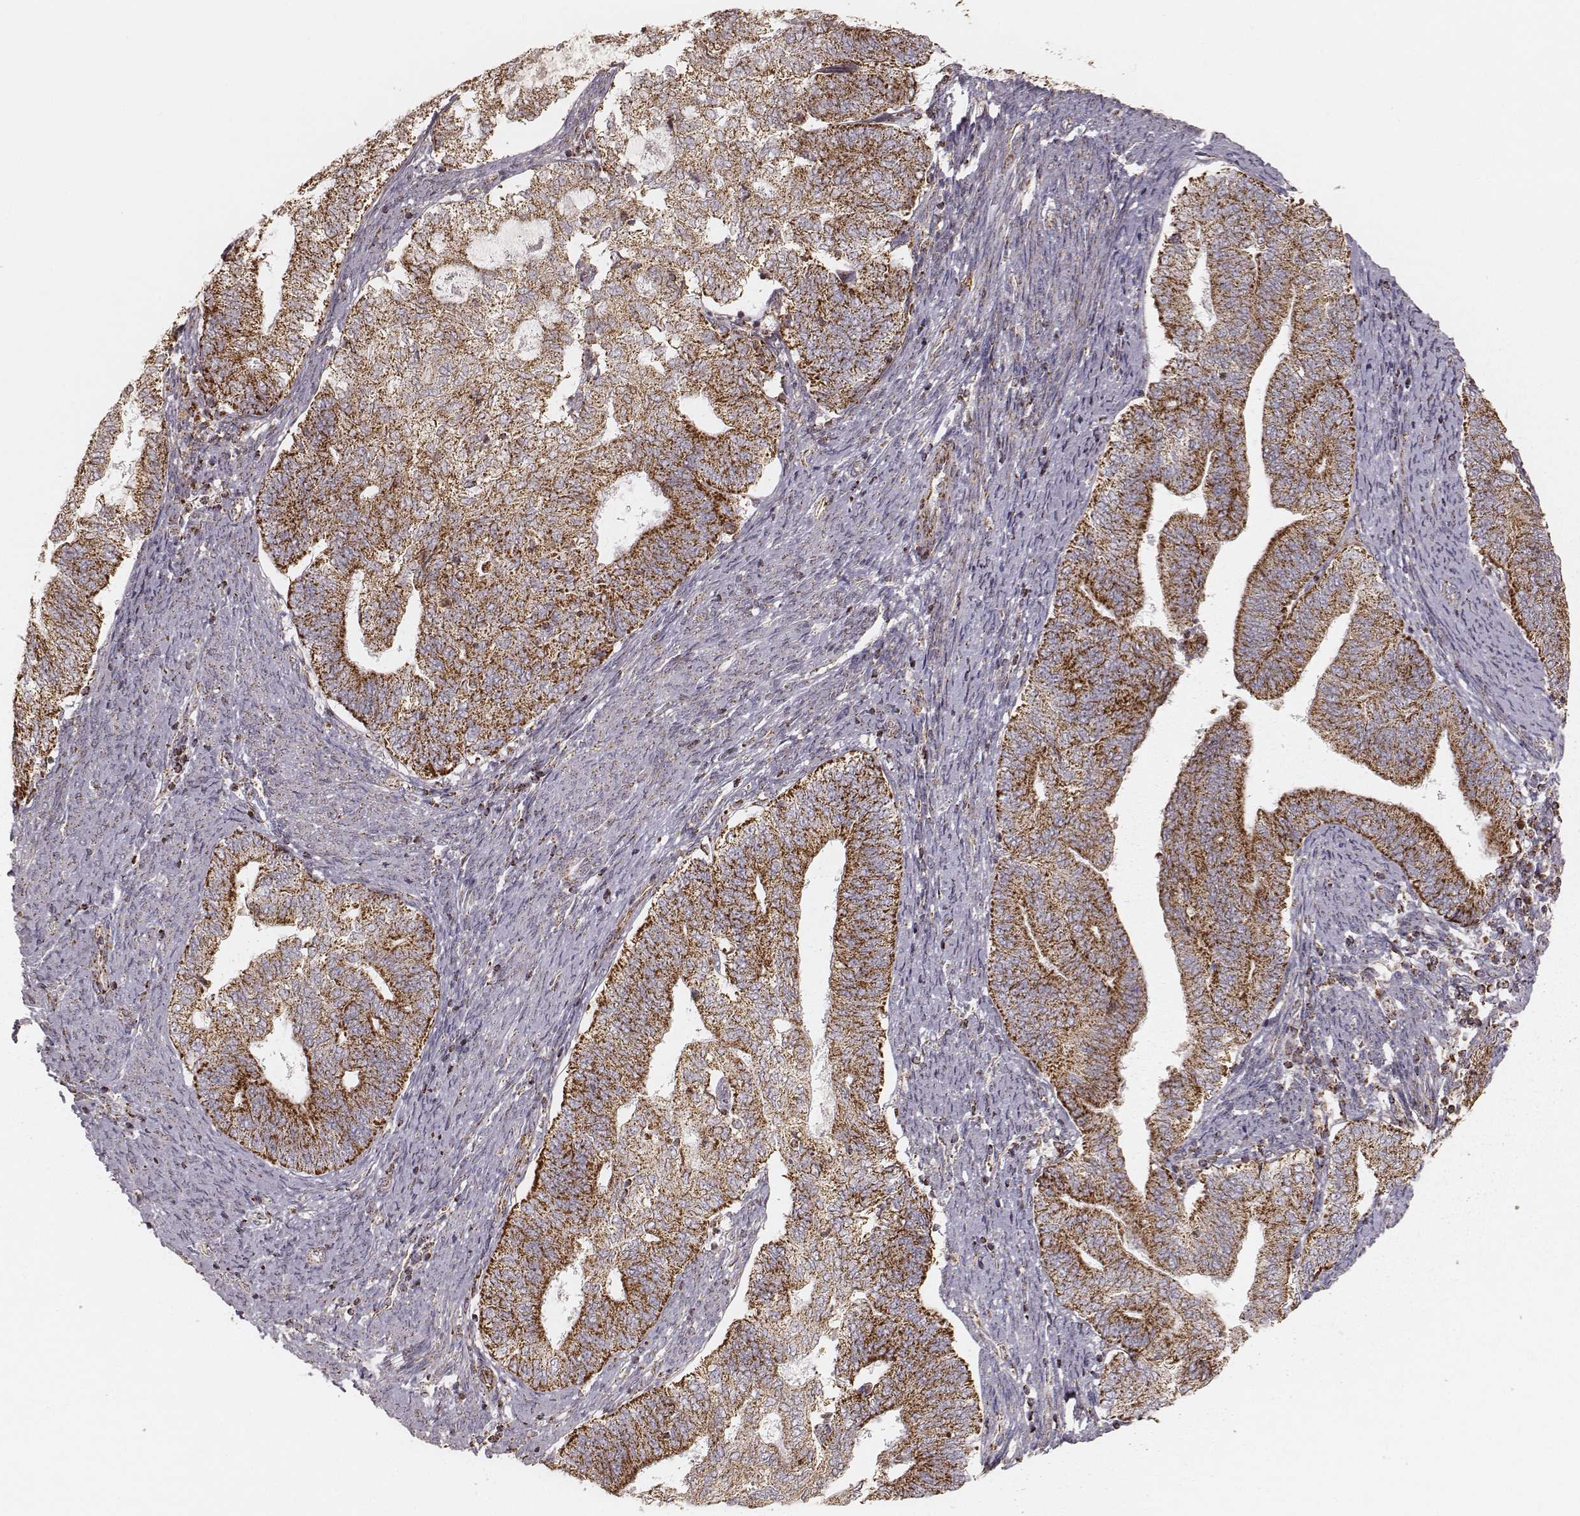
{"staining": {"intensity": "strong", "quantity": ">75%", "location": "cytoplasmic/membranous"}, "tissue": "endometrial cancer", "cell_type": "Tumor cells", "image_type": "cancer", "snomed": [{"axis": "morphology", "description": "Adenocarcinoma, NOS"}, {"axis": "topography", "description": "Endometrium"}], "caption": "Endometrial cancer (adenocarcinoma) tissue exhibits strong cytoplasmic/membranous staining in approximately >75% of tumor cells", "gene": "CS", "patient": {"sex": "female", "age": 65}}